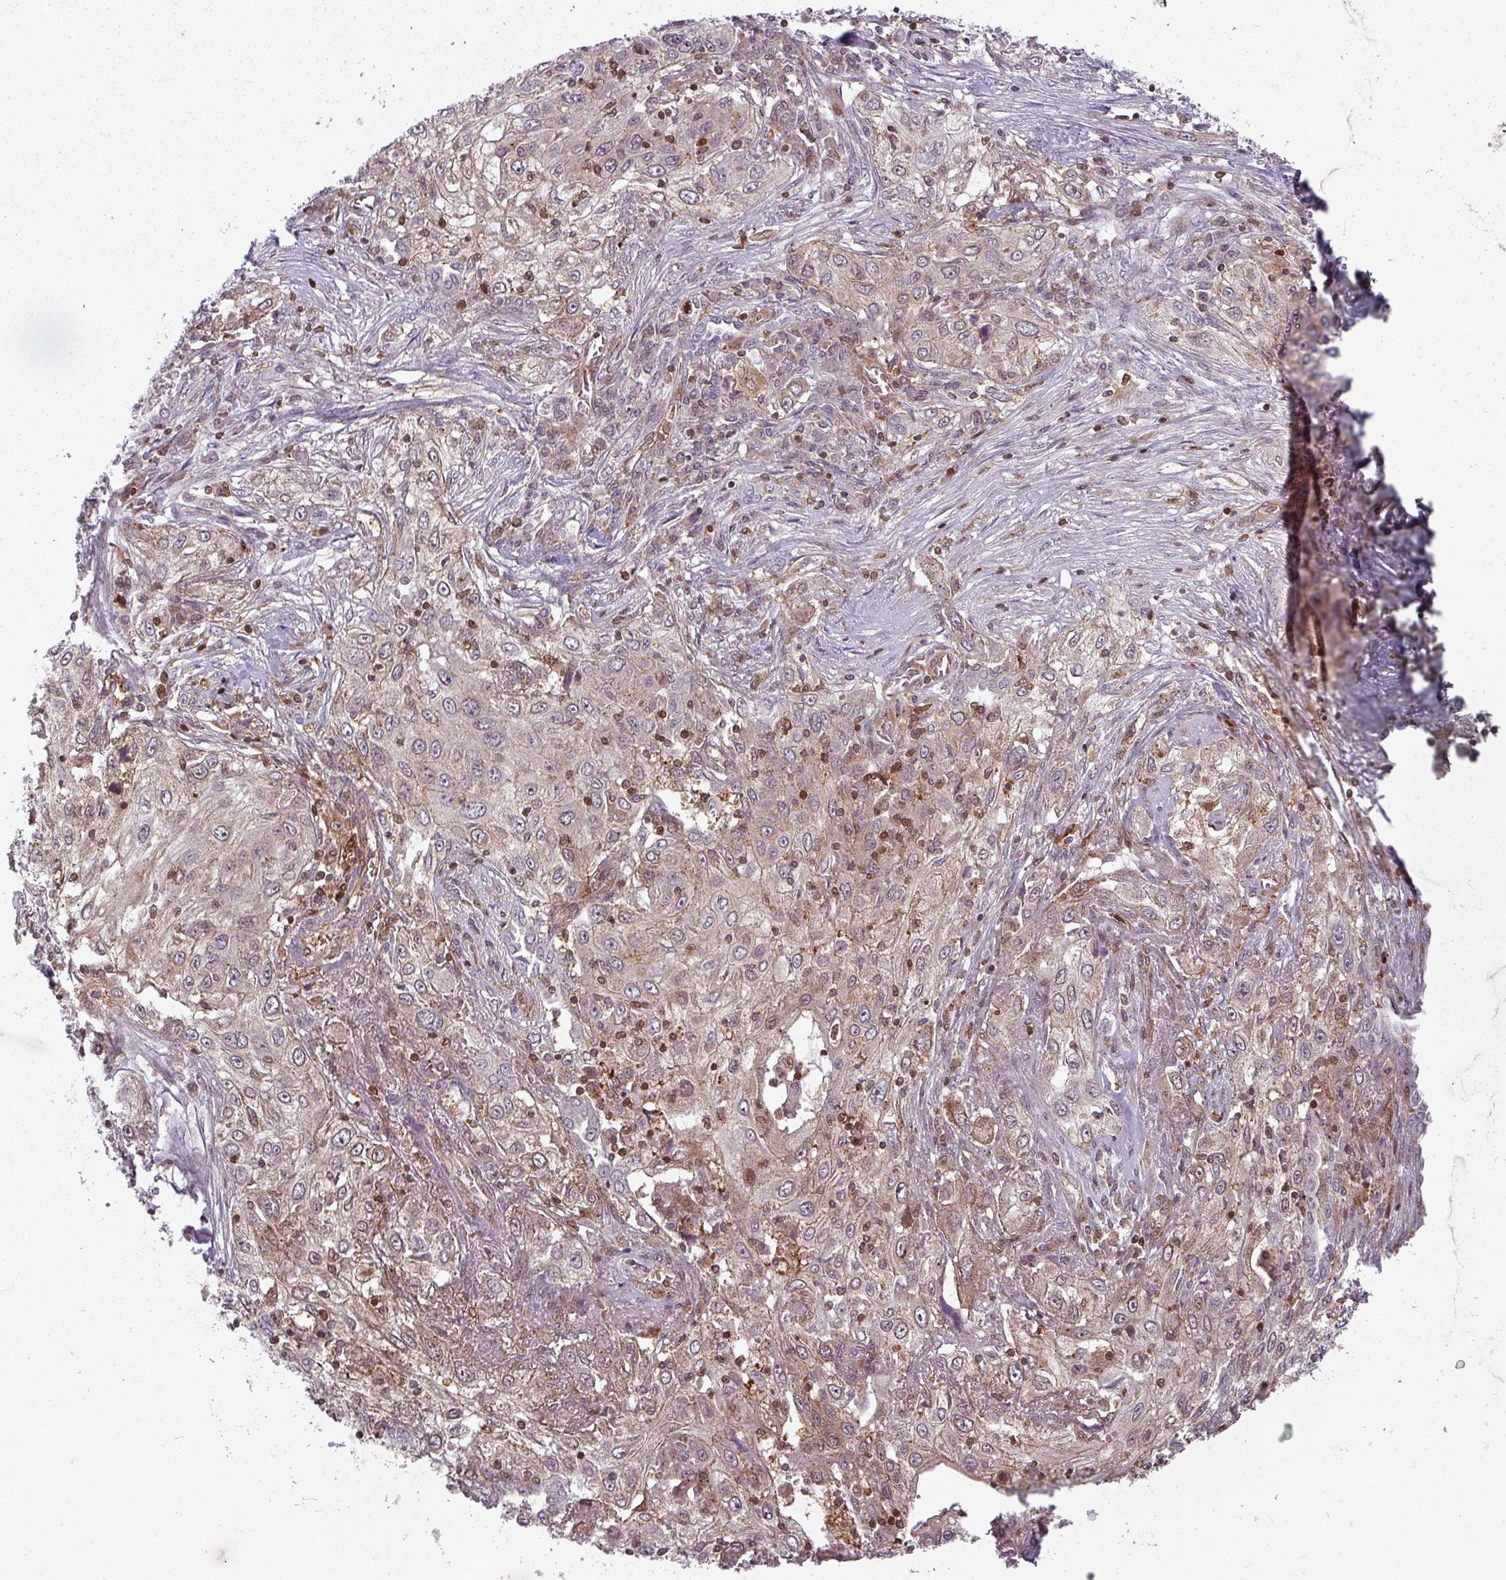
{"staining": {"intensity": "weak", "quantity": "25%-75%", "location": "cytoplasmic/membranous"}, "tissue": "lung cancer", "cell_type": "Tumor cells", "image_type": "cancer", "snomed": [{"axis": "morphology", "description": "Squamous cell carcinoma, NOS"}, {"axis": "topography", "description": "Lung"}], "caption": "Lung cancer was stained to show a protein in brown. There is low levels of weak cytoplasmic/membranous staining in about 25%-75% of tumor cells.", "gene": "CLIC1", "patient": {"sex": "female", "age": 69}}